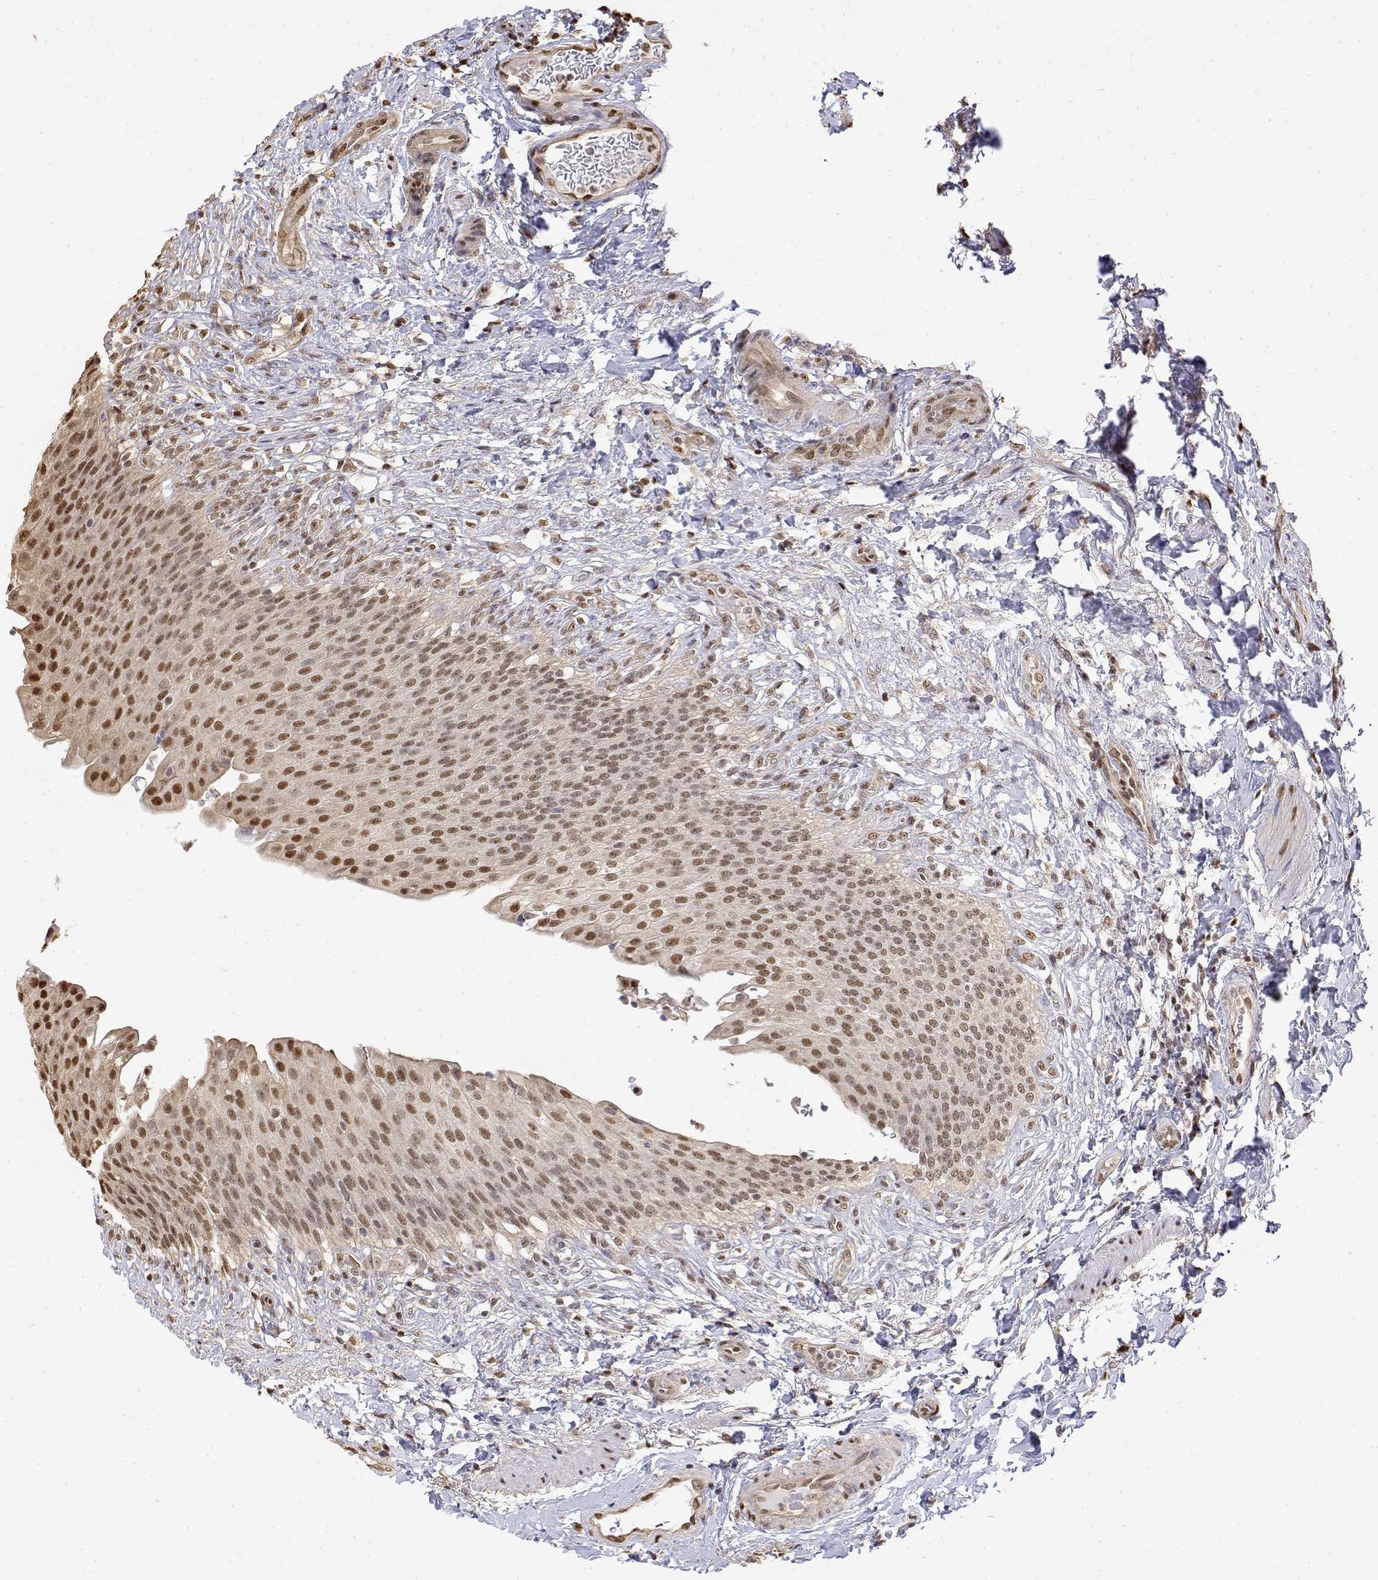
{"staining": {"intensity": "moderate", "quantity": ">75%", "location": "nuclear"}, "tissue": "urinary bladder", "cell_type": "Urothelial cells", "image_type": "normal", "snomed": [{"axis": "morphology", "description": "Normal tissue, NOS"}, {"axis": "topography", "description": "Urinary bladder"}, {"axis": "topography", "description": "Peripheral nerve tissue"}], "caption": "Urothelial cells reveal moderate nuclear positivity in approximately >75% of cells in normal urinary bladder.", "gene": "TPI1", "patient": {"sex": "female", "age": 60}}